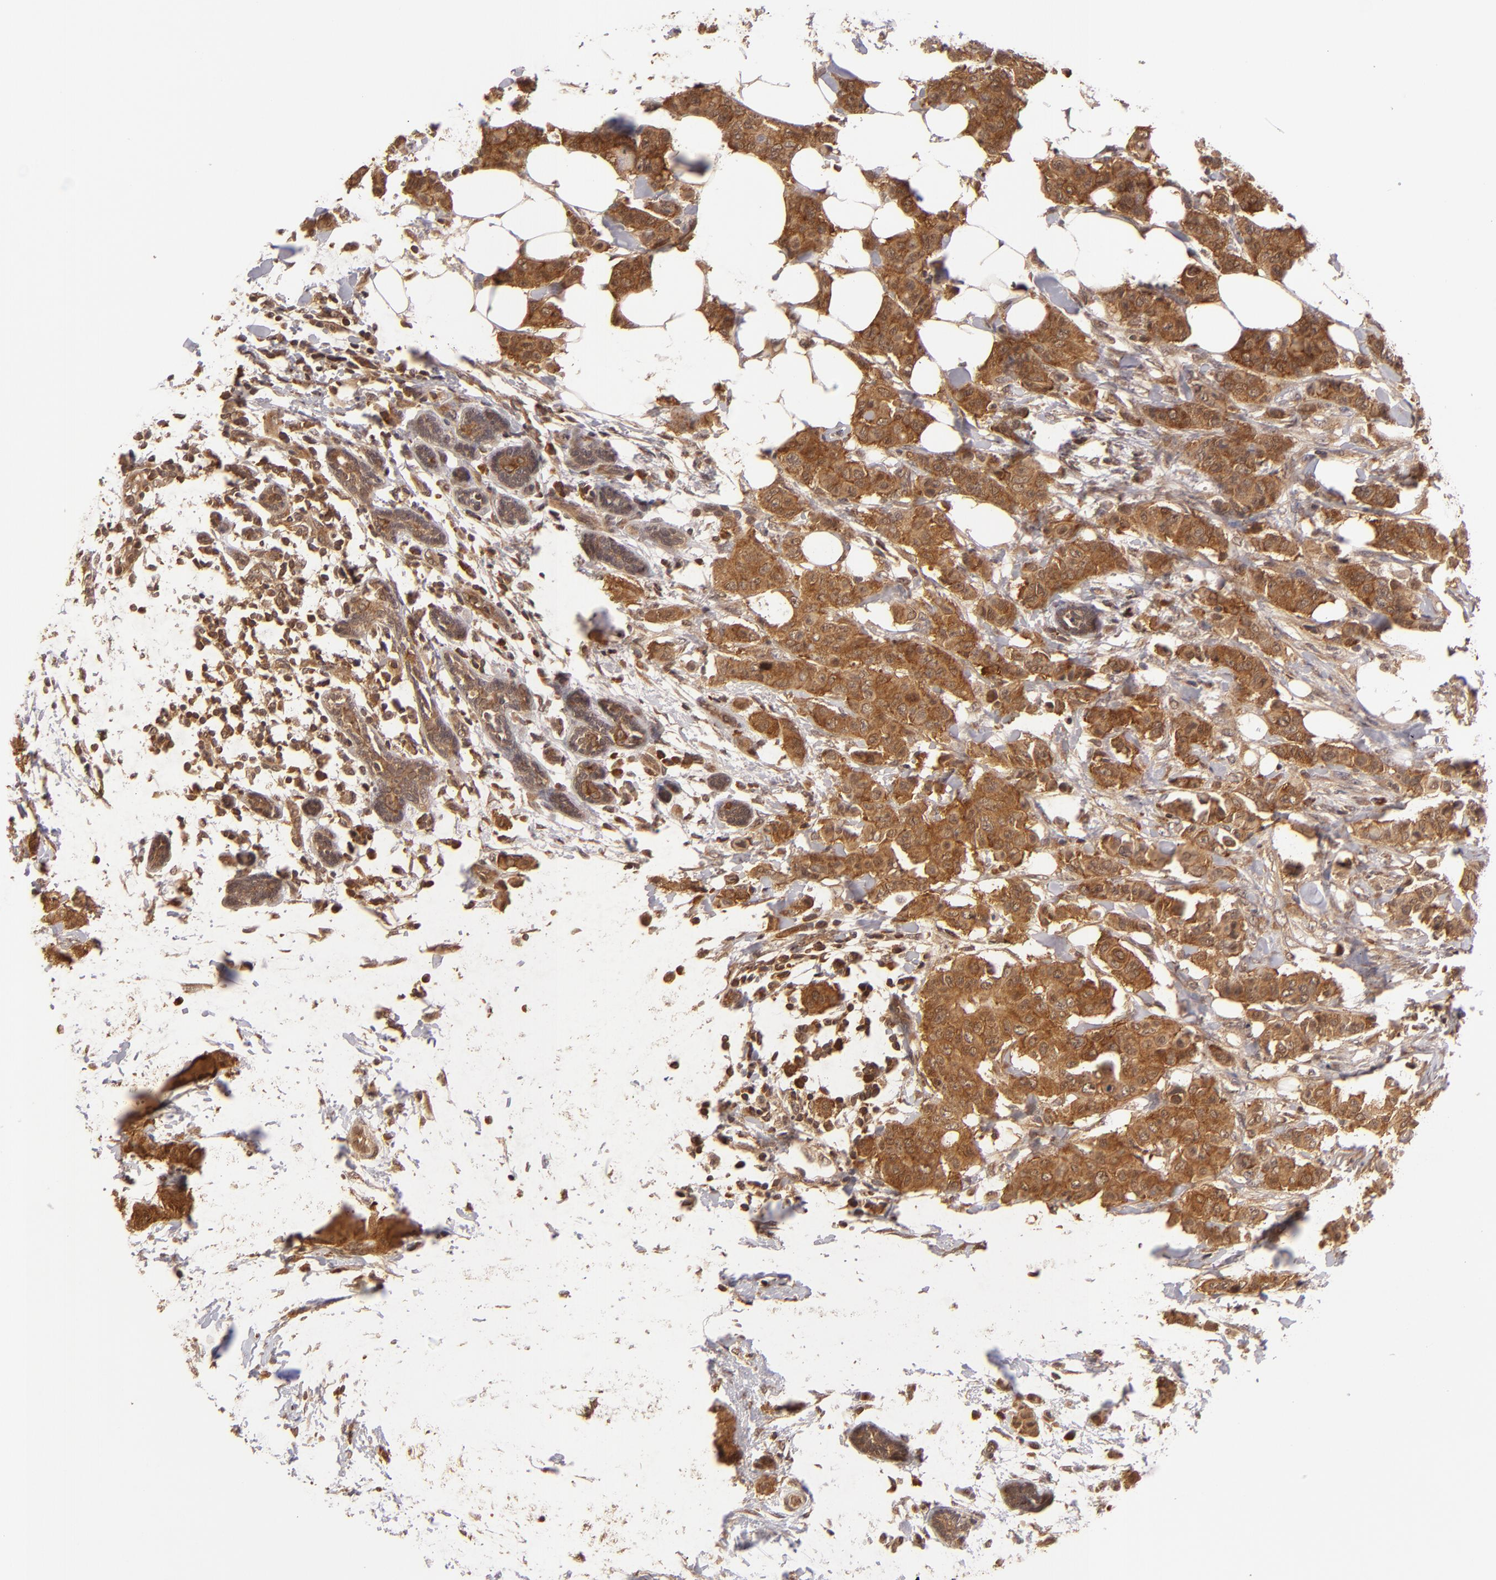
{"staining": {"intensity": "moderate", "quantity": ">75%", "location": "cytoplasmic/membranous"}, "tissue": "breast cancer", "cell_type": "Tumor cells", "image_type": "cancer", "snomed": [{"axis": "morphology", "description": "Duct carcinoma"}, {"axis": "topography", "description": "Breast"}], "caption": "Protein analysis of infiltrating ductal carcinoma (breast) tissue shows moderate cytoplasmic/membranous positivity in about >75% of tumor cells. (brown staining indicates protein expression, while blue staining denotes nuclei).", "gene": "MAPK3", "patient": {"sex": "female", "age": 40}}